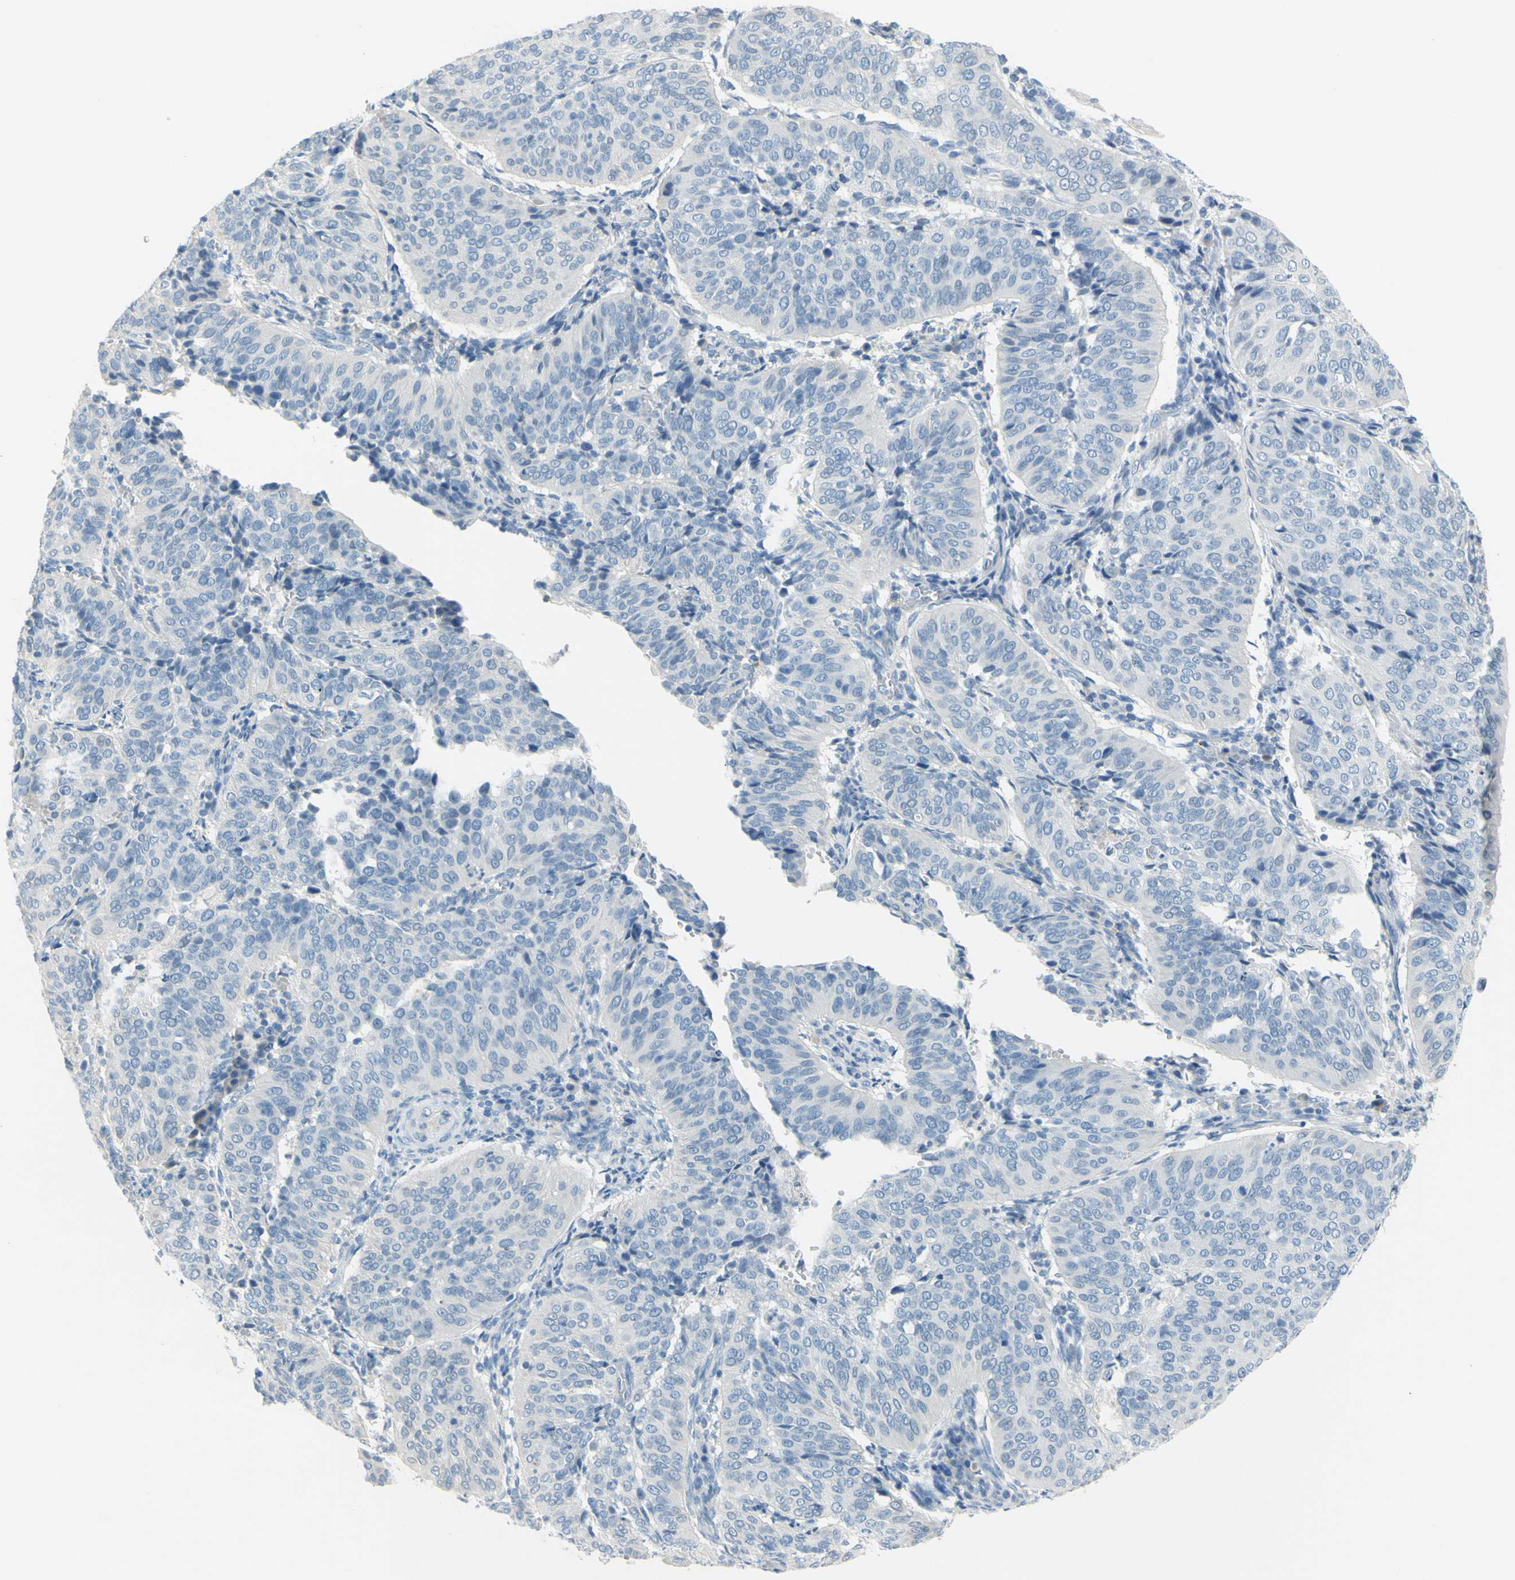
{"staining": {"intensity": "negative", "quantity": "none", "location": "none"}, "tissue": "cervical cancer", "cell_type": "Tumor cells", "image_type": "cancer", "snomed": [{"axis": "morphology", "description": "Normal tissue, NOS"}, {"axis": "morphology", "description": "Squamous cell carcinoma, NOS"}, {"axis": "topography", "description": "Cervix"}], "caption": "Tumor cells are negative for brown protein staining in cervical cancer (squamous cell carcinoma).", "gene": "DCT", "patient": {"sex": "female", "age": 39}}